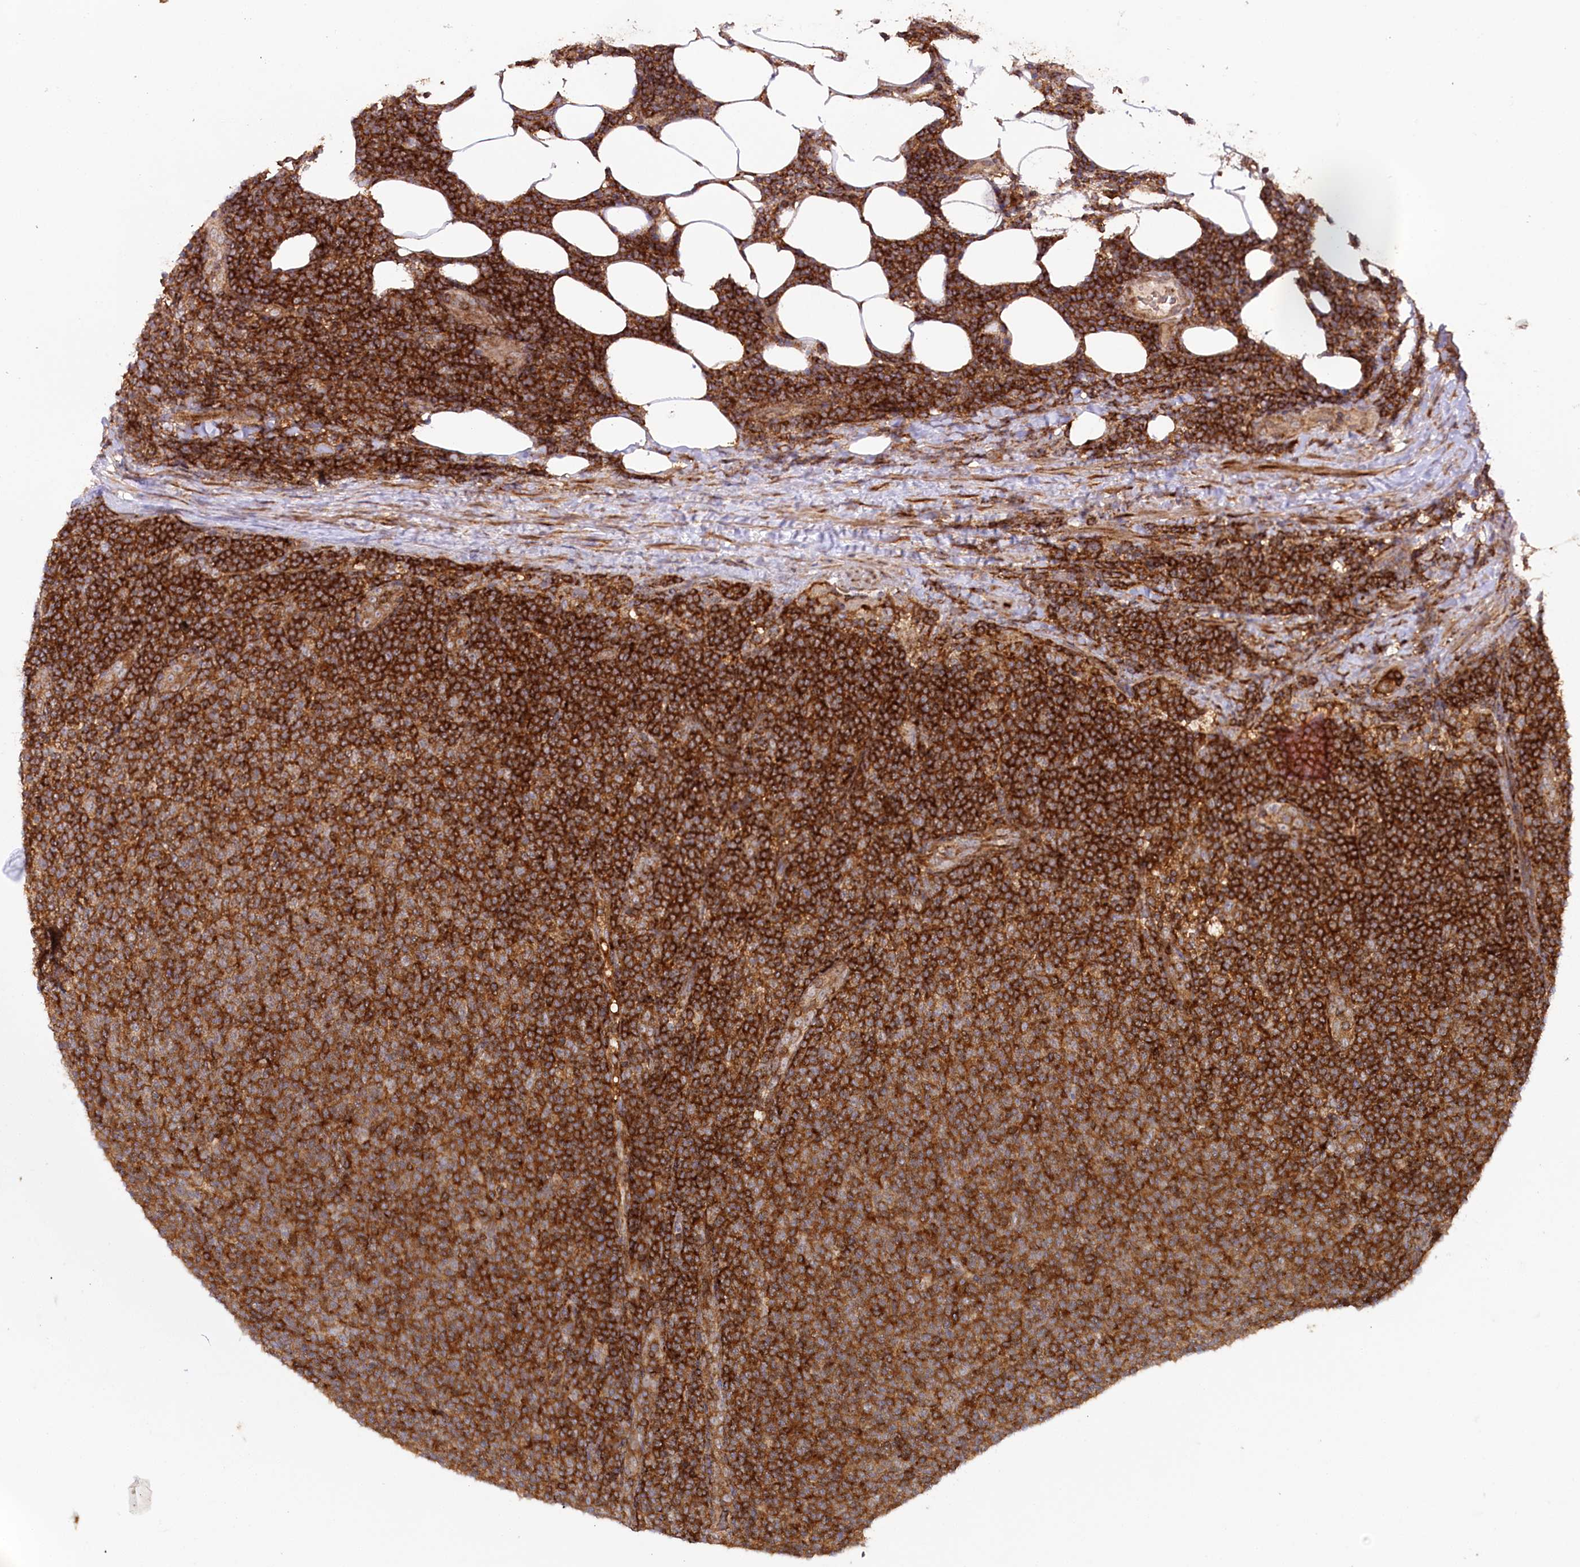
{"staining": {"intensity": "strong", "quantity": ">75%", "location": "cytoplasmic/membranous"}, "tissue": "lymphoma", "cell_type": "Tumor cells", "image_type": "cancer", "snomed": [{"axis": "morphology", "description": "Malignant lymphoma, non-Hodgkin's type, Low grade"}, {"axis": "topography", "description": "Lymph node"}], "caption": "Malignant lymphoma, non-Hodgkin's type (low-grade) stained for a protein (brown) reveals strong cytoplasmic/membranous positive positivity in about >75% of tumor cells.", "gene": "CCDC91", "patient": {"sex": "male", "age": 66}}